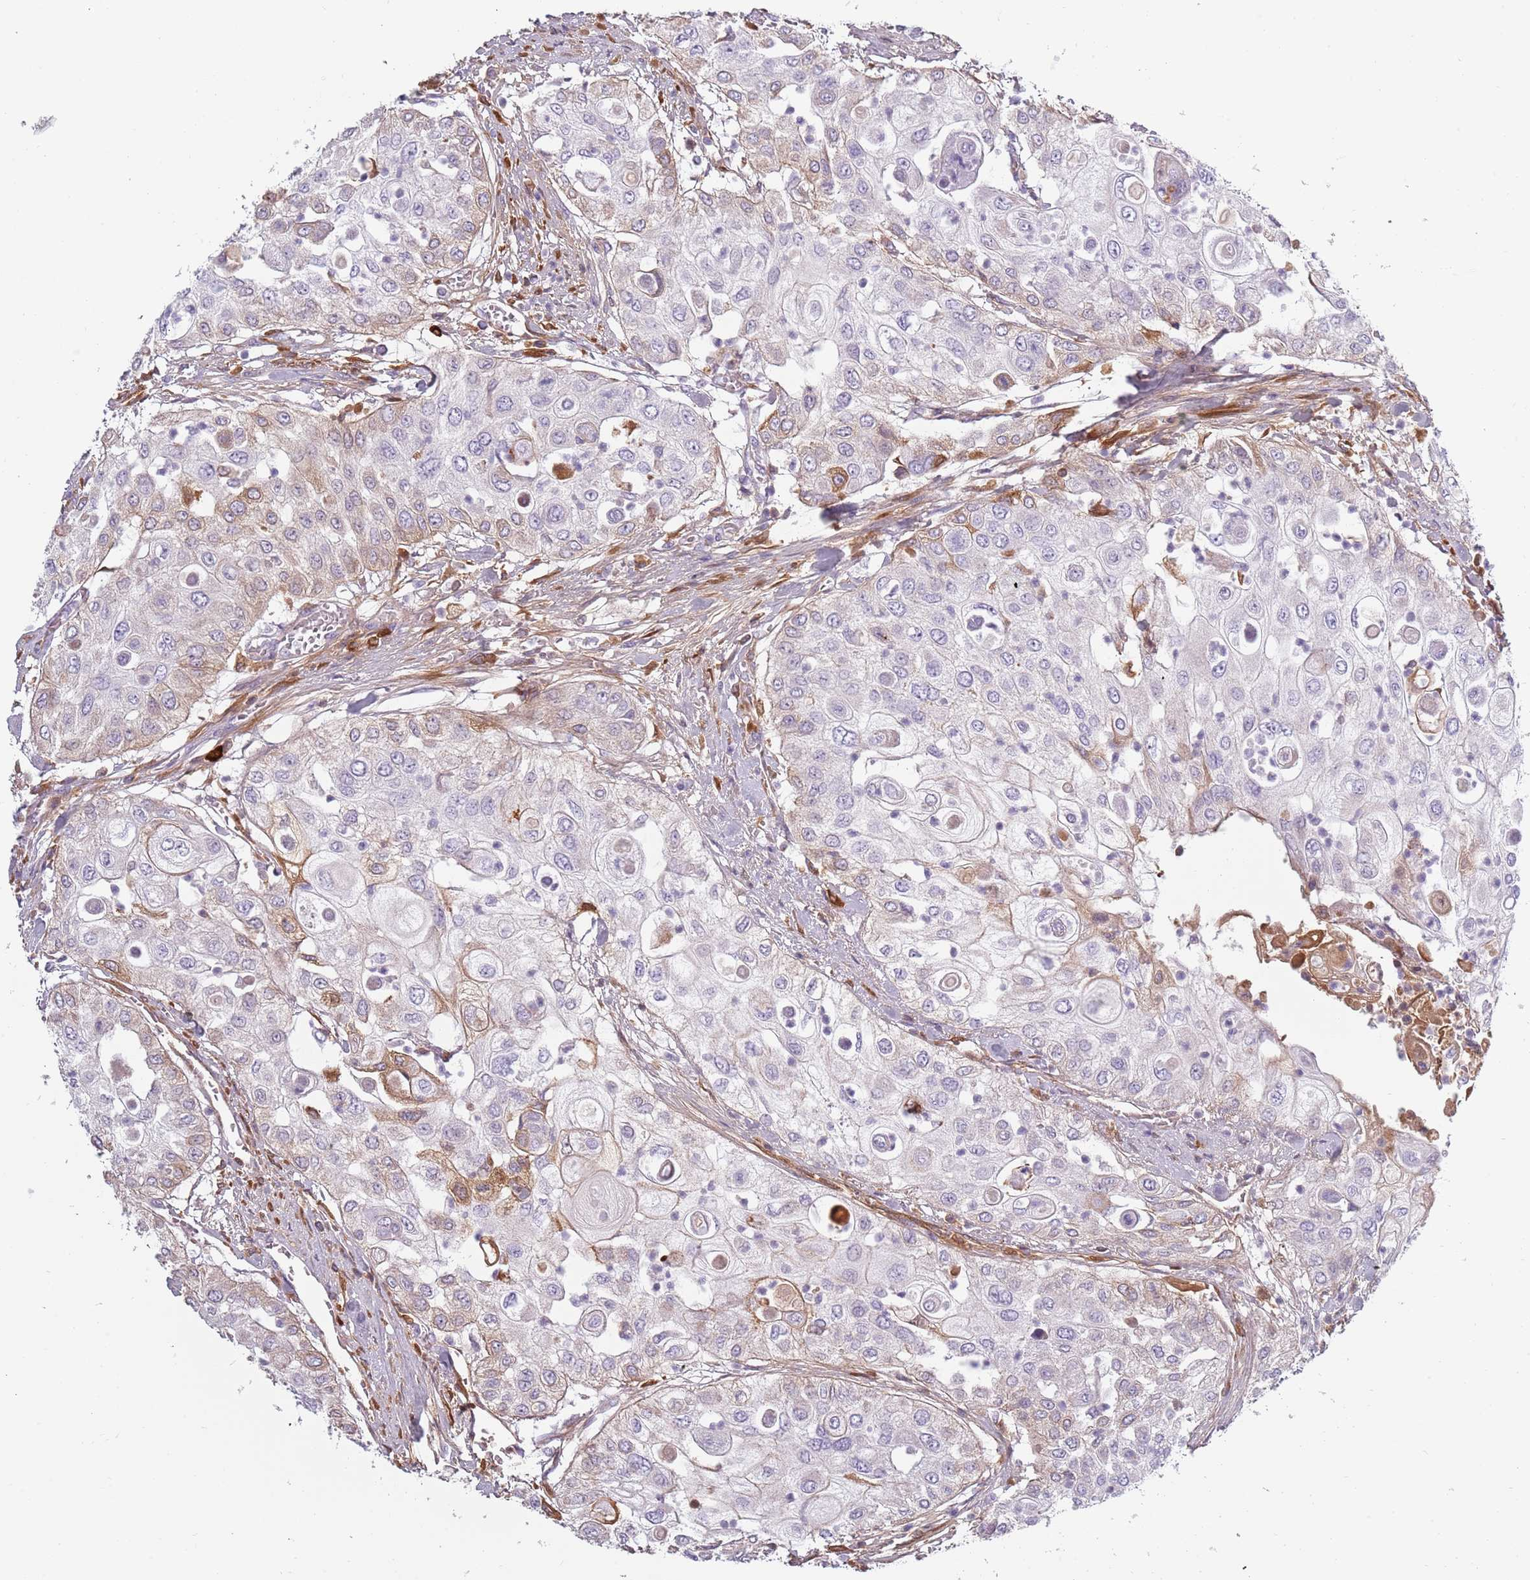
{"staining": {"intensity": "moderate", "quantity": "<25%", "location": "cytoplasmic/membranous"}, "tissue": "urothelial cancer", "cell_type": "Tumor cells", "image_type": "cancer", "snomed": [{"axis": "morphology", "description": "Urothelial carcinoma, High grade"}, {"axis": "topography", "description": "Urinary bladder"}], "caption": "About <25% of tumor cells in urothelial carcinoma (high-grade) reveal moderate cytoplasmic/membranous protein expression as visualized by brown immunohistochemical staining.", "gene": "TNFRSF6B", "patient": {"sex": "female", "age": 79}}